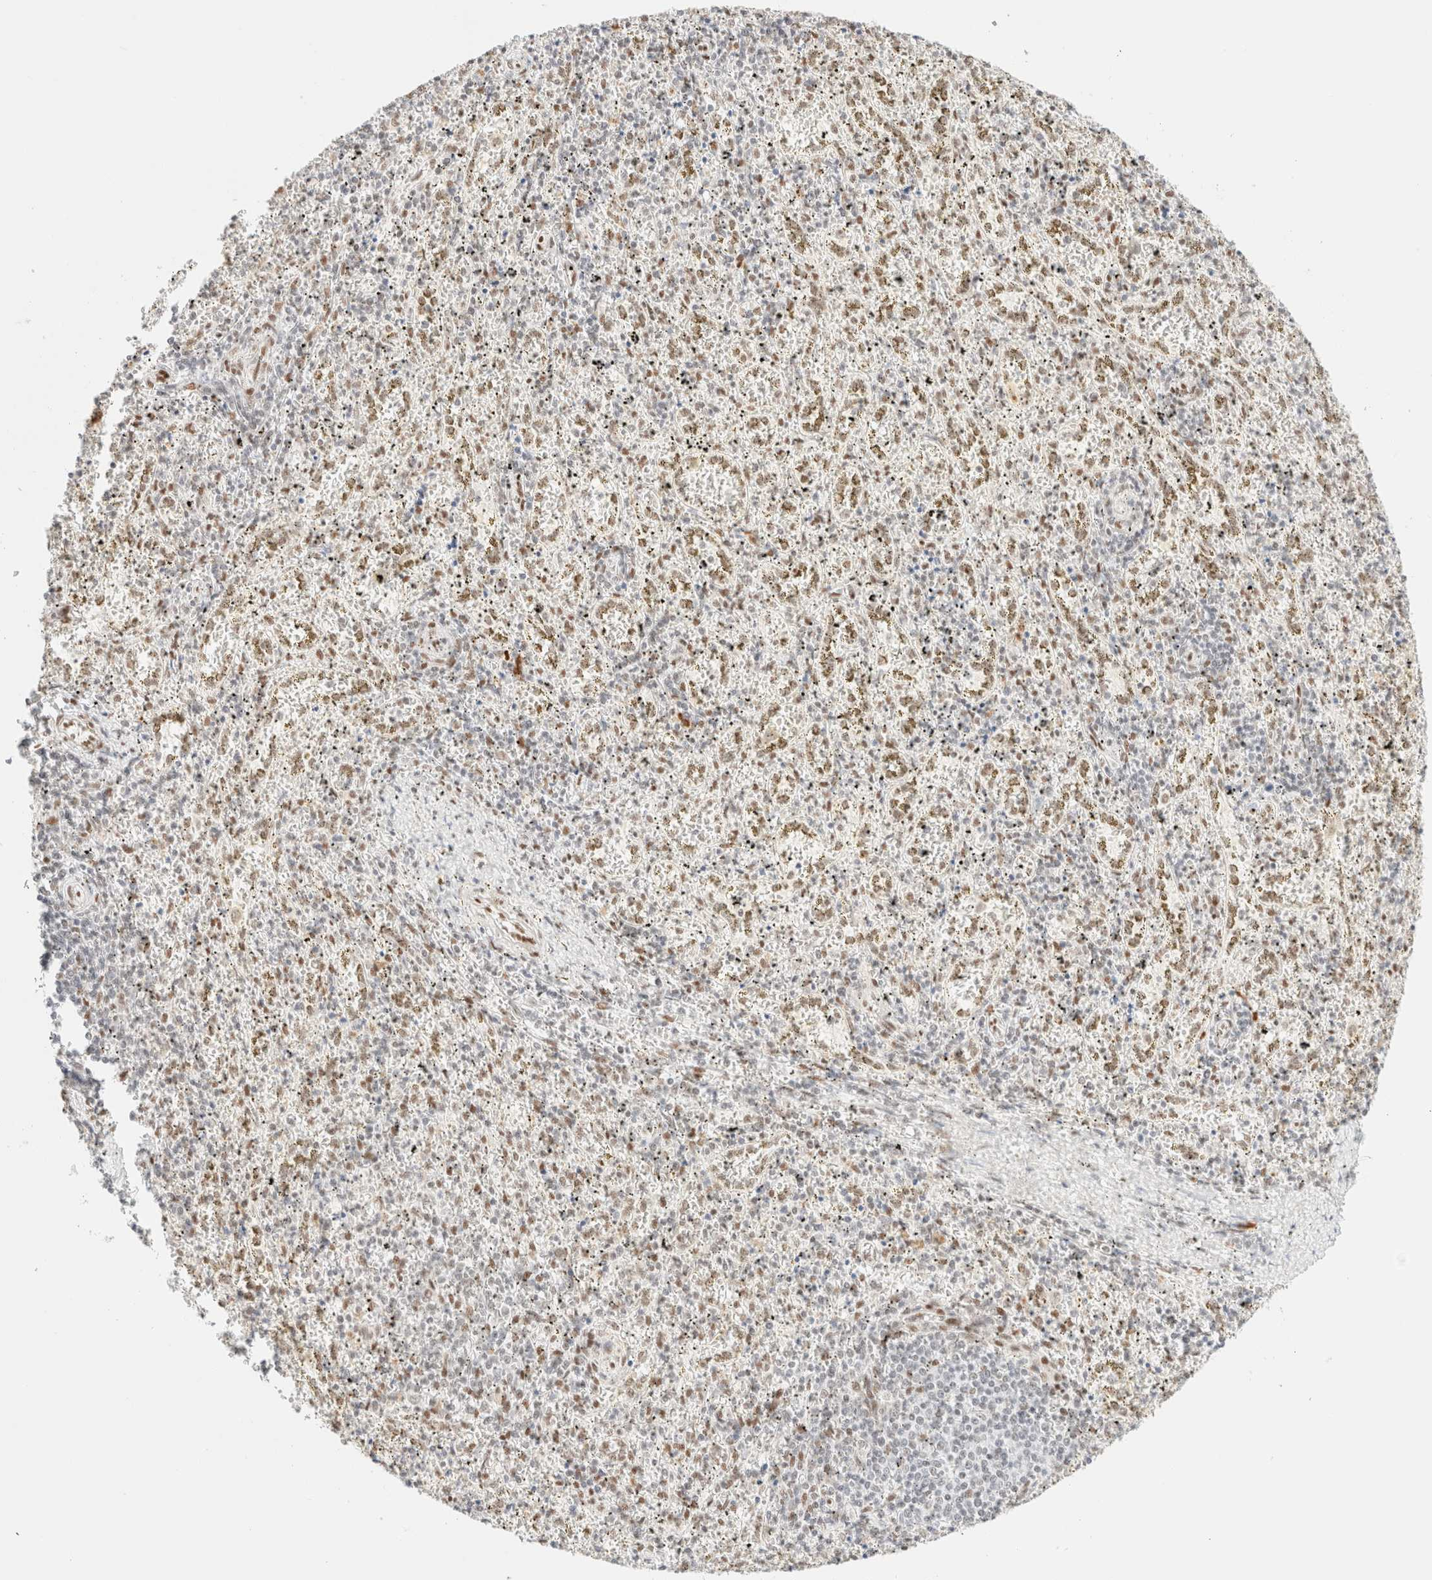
{"staining": {"intensity": "moderate", "quantity": "25%-75%", "location": "nuclear"}, "tissue": "spleen", "cell_type": "Cells in red pulp", "image_type": "normal", "snomed": [{"axis": "morphology", "description": "Normal tissue, NOS"}, {"axis": "topography", "description": "Spleen"}], "caption": "An image showing moderate nuclear staining in approximately 25%-75% of cells in red pulp in normal spleen, as visualized by brown immunohistochemical staining.", "gene": "CIC", "patient": {"sex": "male", "age": 11}}